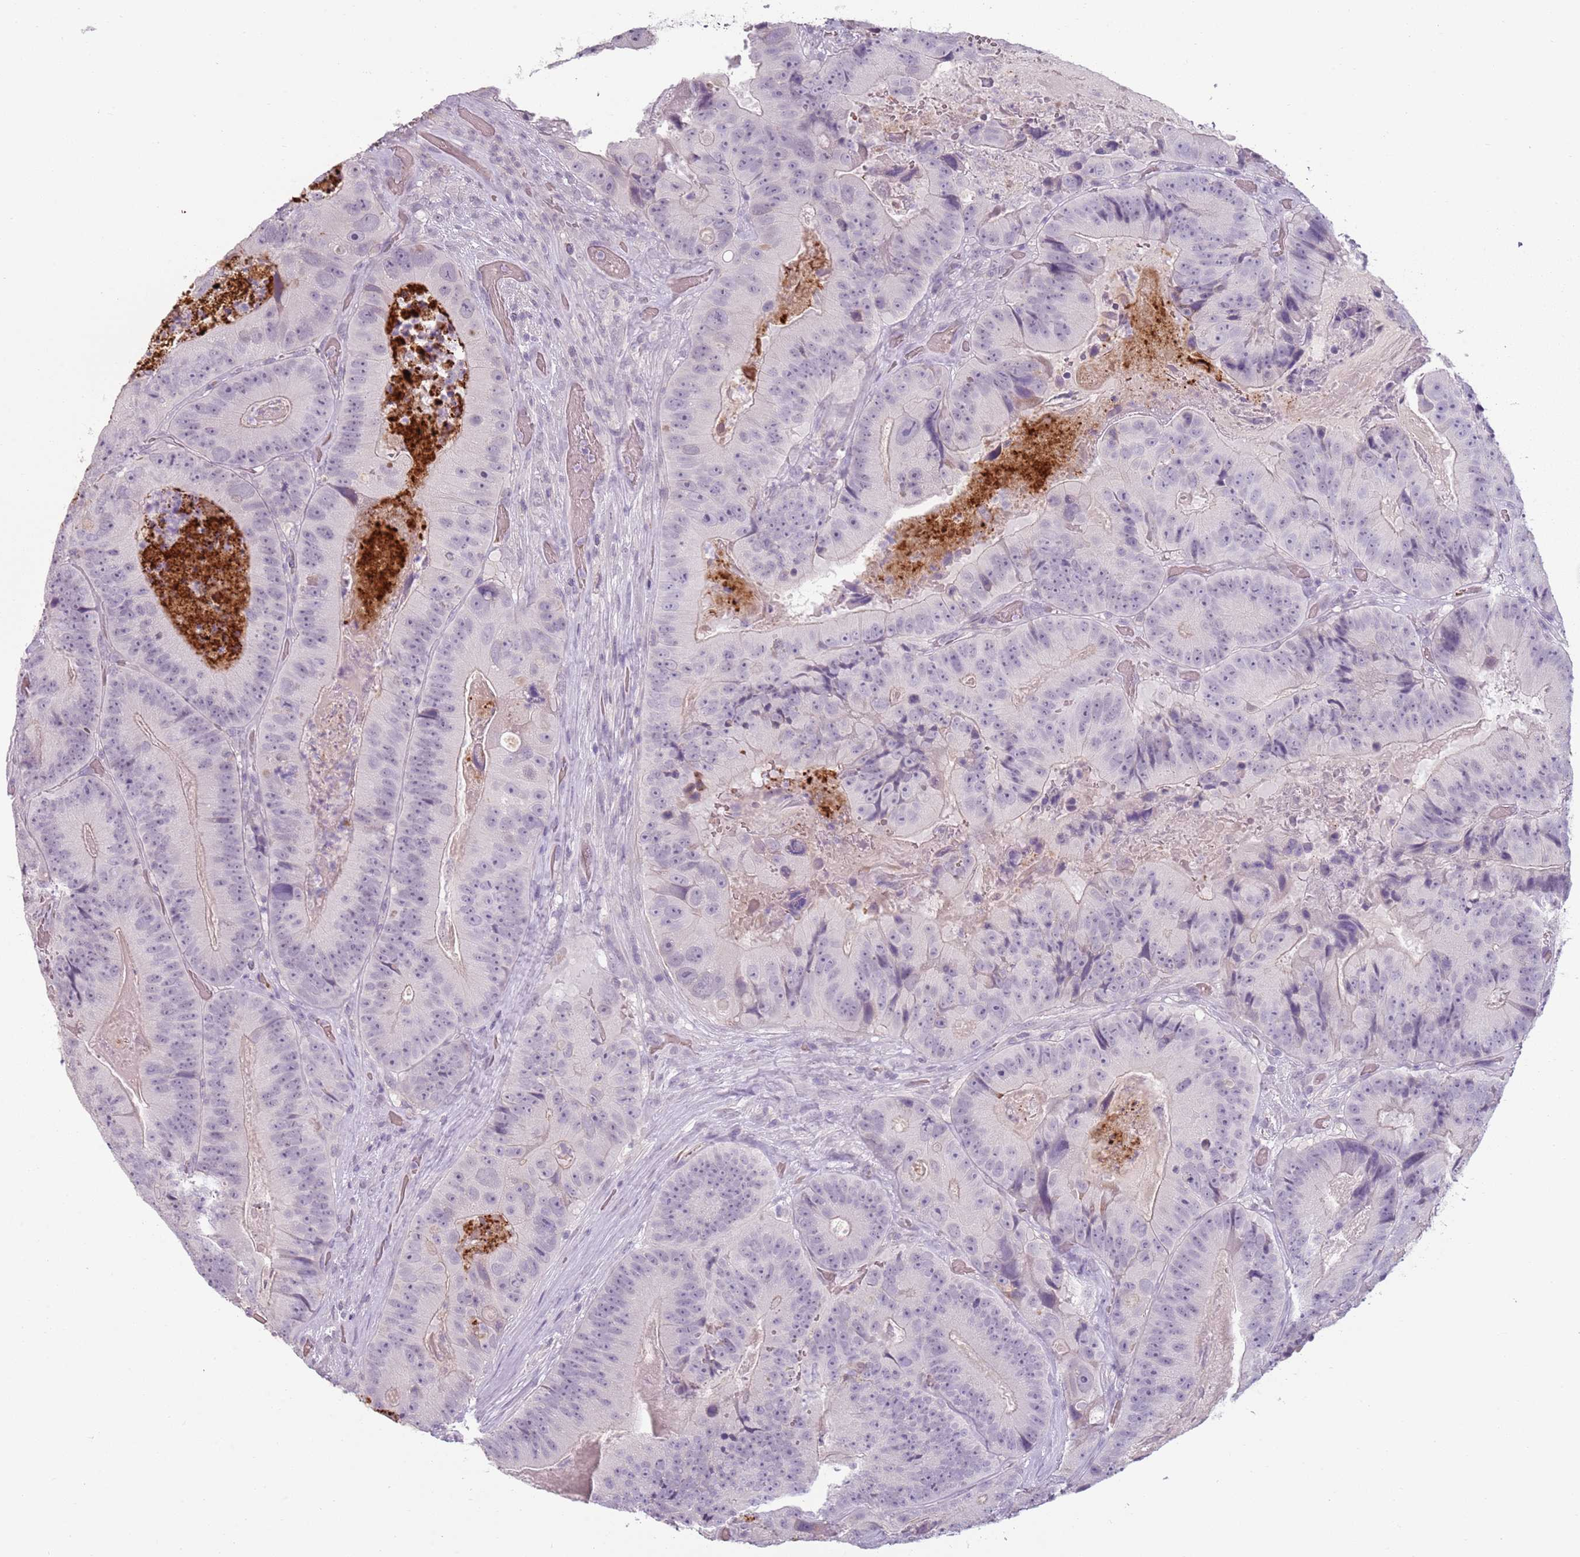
{"staining": {"intensity": "negative", "quantity": "none", "location": "none"}, "tissue": "colorectal cancer", "cell_type": "Tumor cells", "image_type": "cancer", "snomed": [{"axis": "morphology", "description": "Adenocarcinoma, NOS"}, {"axis": "topography", "description": "Colon"}], "caption": "Immunohistochemistry (IHC) of colorectal cancer (adenocarcinoma) shows no positivity in tumor cells.", "gene": "PIEZO1", "patient": {"sex": "female", "age": 86}}